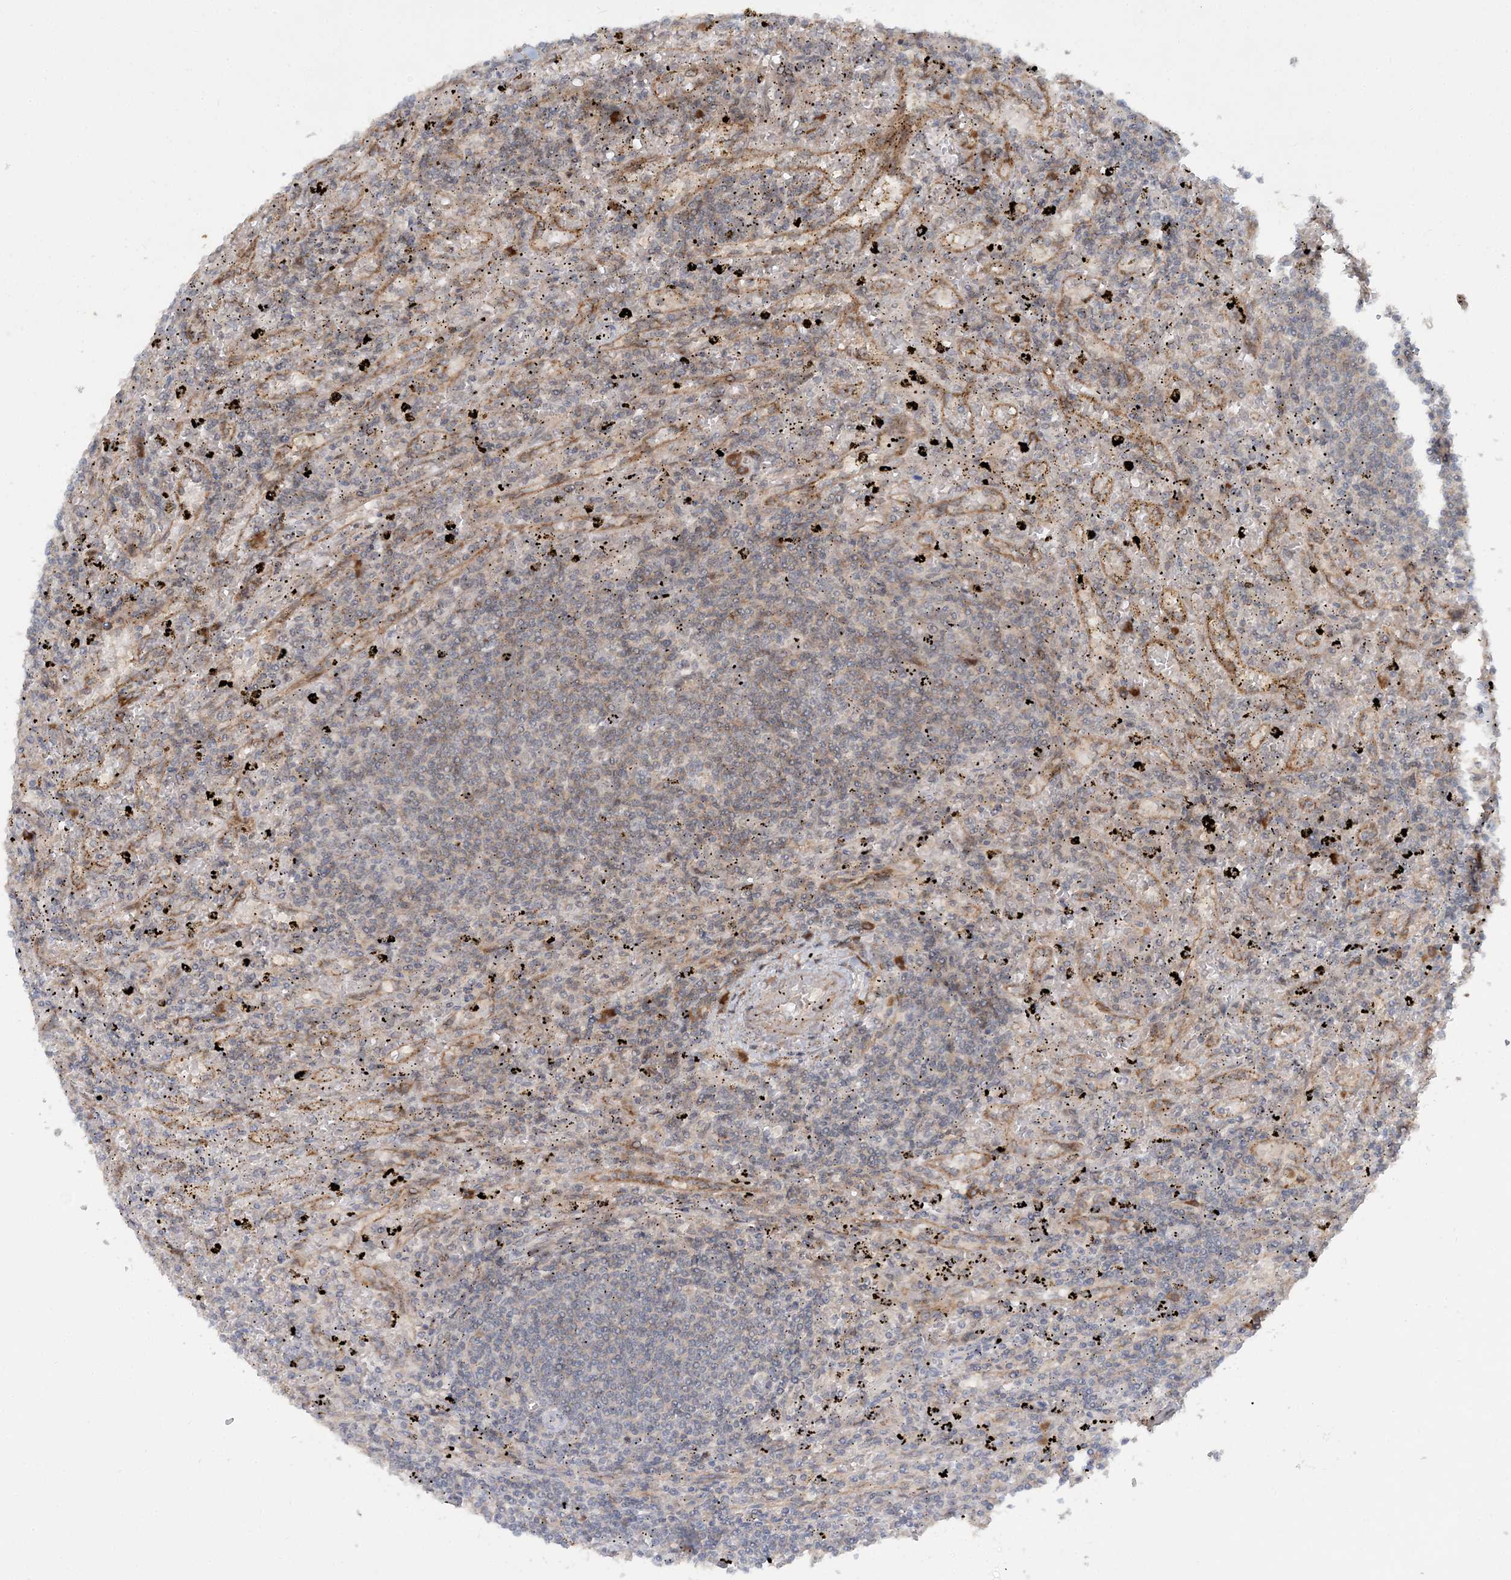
{"staining": {"intensity": "negative", "quantity": "none", "location": "none"}, "tissue": "lymphoma", "cell_type": "Tumor cells", "image_type": "cancer", "snomed": [{"axis": "morphology", "description": "Malignant lymphoma, non-Hodgkin's type, Low grade"}, {"axis": "topography", "description": "Spleen"}], "caption": "High power microscopy micrograph of an immunohistochemistry (IHC) micrograph of low-grade malignant lymphoma, non-Hodgkin's type, revealing no significant expression in tumor cells.", "gene": "UBR3", "patient": {"sex": "male", "age": 76}}